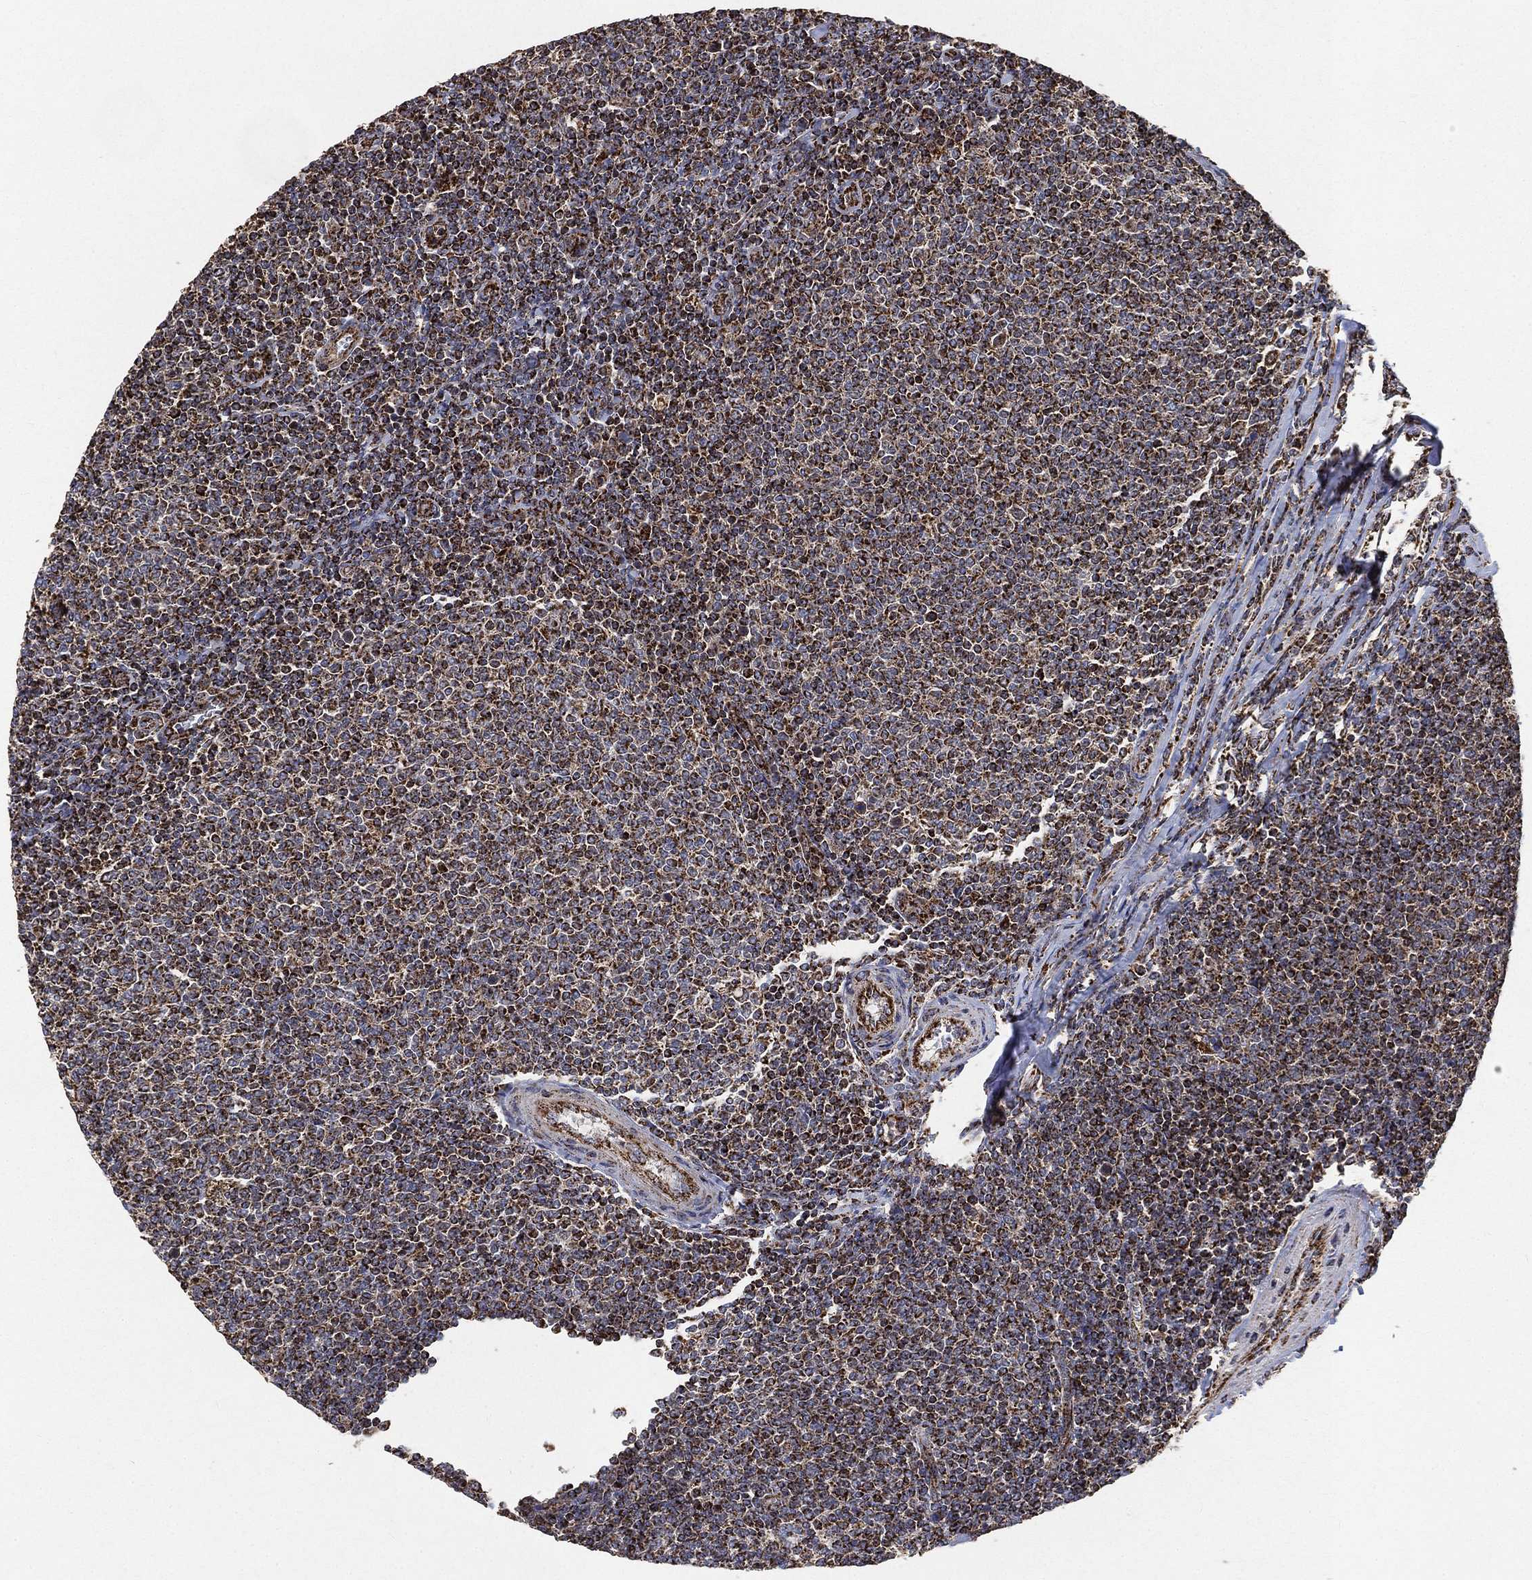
{"staining": {"intensity": "strong", "quantity": "25%-75%", "location": "cytoplasmic/membranous"}, "tissue": "lymphoma", "cell_type": "Tumor cells", "image_type": "cancer", "snomed": [{"axis": "morphology", "description": "Malignant lymphoma, non-Hodgkin's type, Low grade"}, {"axis": "topography", "description": "Lymph node"}], "caption": "Immunohistochemistry (IHC) staining of malignant lymphoma, non-Hodgkin's type (low-grade), which demonstrates high levels of strong cytoplasmic/membranous positivity in about 25%-75% of tumor cells indicating strong cytoplasmic/membranous protein expression. The staining was performed using DAB (3,3'-diaminobenzidine) (brown) for protein detection and nuclei were counterstained in hematoxylin (blue).", "gene": "SLC38A7", "patient": {"sex": "male", "age": 52}}